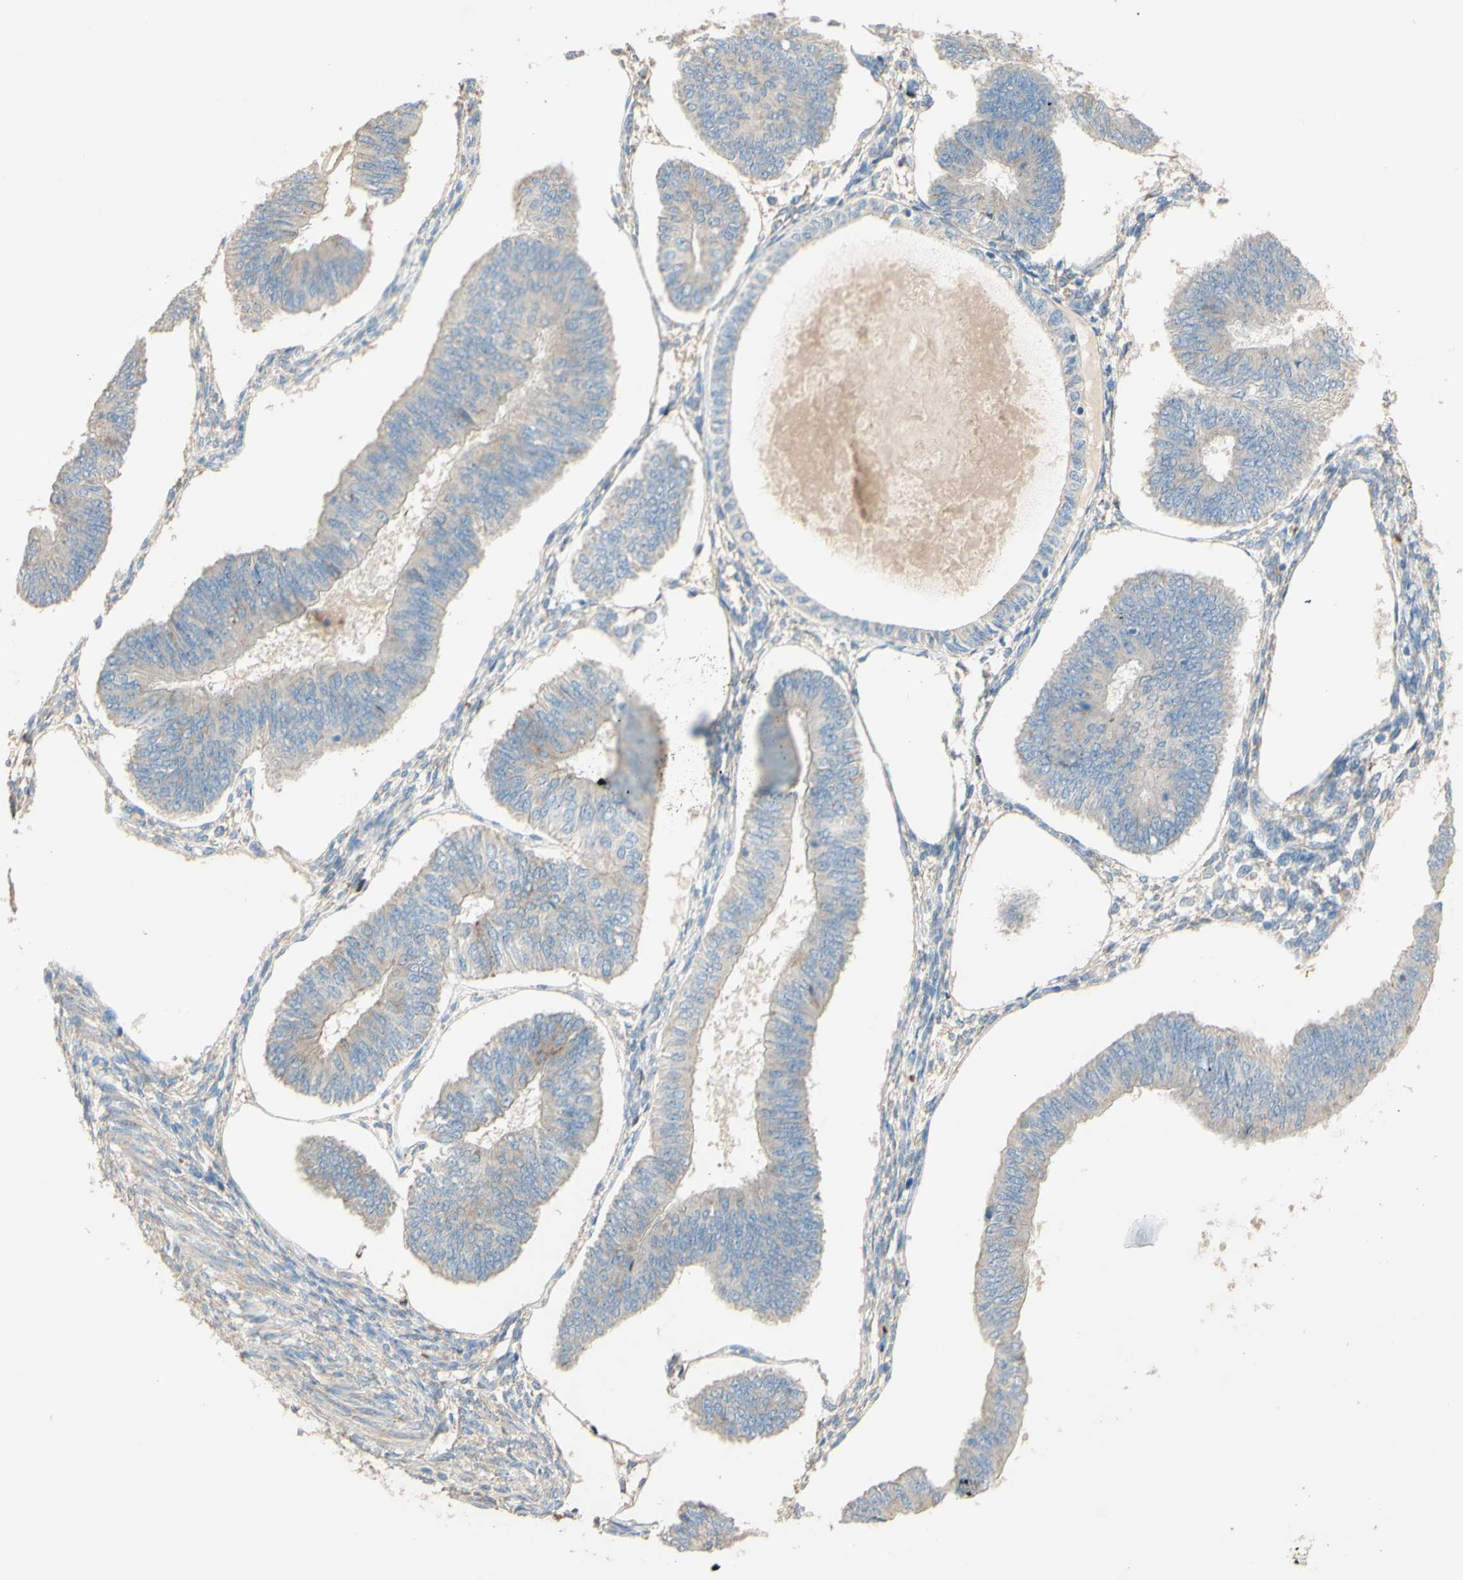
{"staining": {"intensity": "weak", "quantity": "25%-75%", "location": "cytoplasmic/membranous"}, "tissue": "endometrial cancer", "cell_type": "Tumor cells", "image_type": "cancer", "snomed": [{"axis": "morphology", "description": "Adenocarcinoma, NOS"}, {"axis": "topography", "description": "Endometrium"}], "caption": "Immunohistochemical staining of endometrial cancer (adenocarcinoma) displays weak cytoplasmic/membranous protein expression in about 25%-75% of tumor cells. The protein is stained brown, and the nuclei are stained in blue (DAB (3,3'-diaminobenzidine) IHC with brightfield microscopy, high magnification).", "gene": "DKK3", "patient": {"sex": "female", "age": 58}}